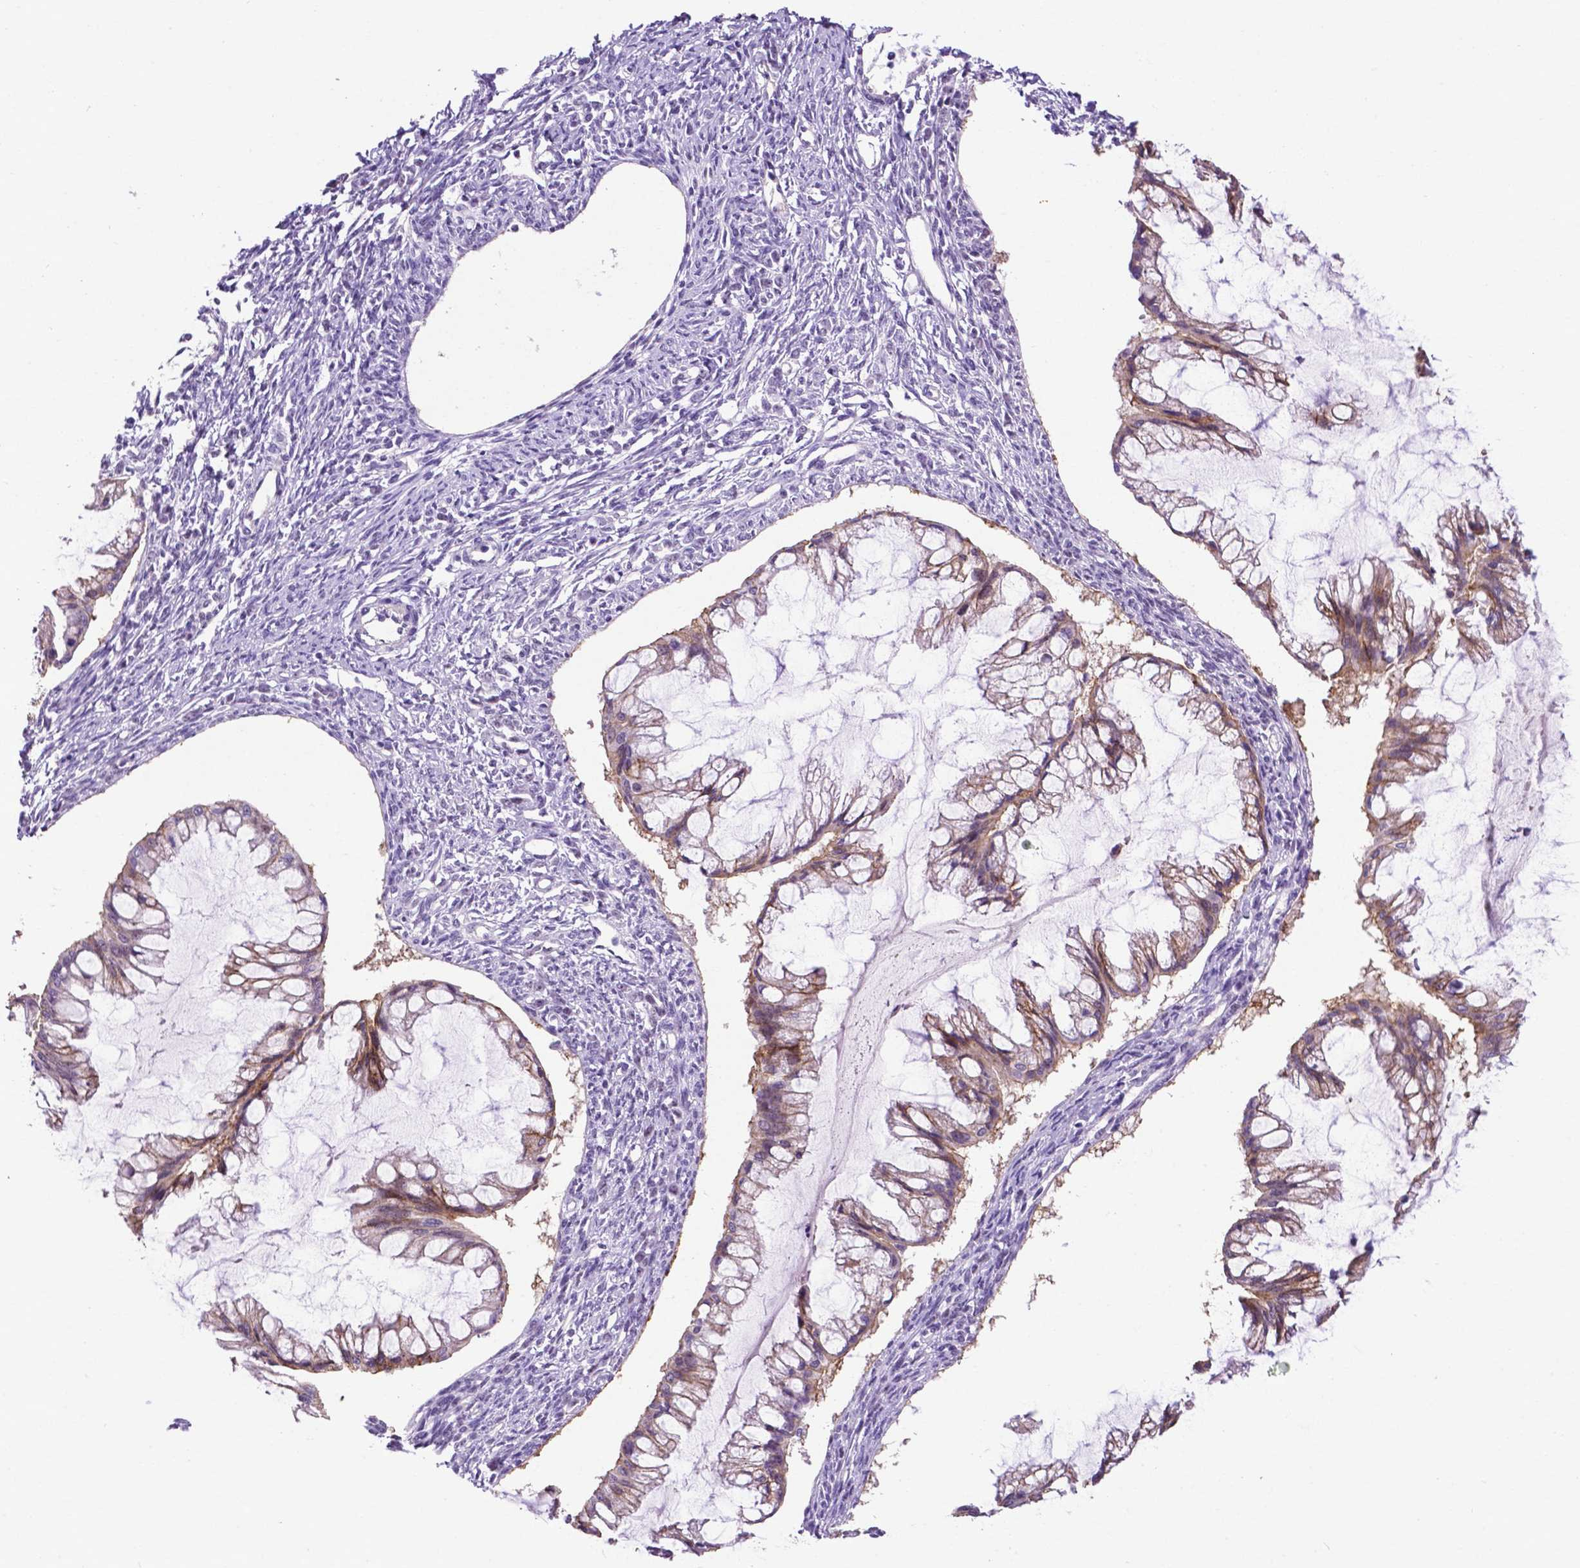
{"staining": {"intensity": "moderate", "quantity": "25%-75%", "location": "cytoplasmic/membranous"}, "tissue": "ovarian cancer", "cell_type": "Tumor cells", "image_type": "cancer", "snomed": [{"axis": "morphology", "description": "Cystadenocarcinoma, mucinous, NOS"}, {"axis": "topography", "description": "Ovary"}], "caption": "A photomicrograph showing moderate cytoplasmic/membranous positivity in approximately 25%-75% of tumor cells in ovarian cancer, as visualized by brown immunohistochemical staining.", "gene": "TACSTD2", "patient": {"sex": "female", "age": 73}}